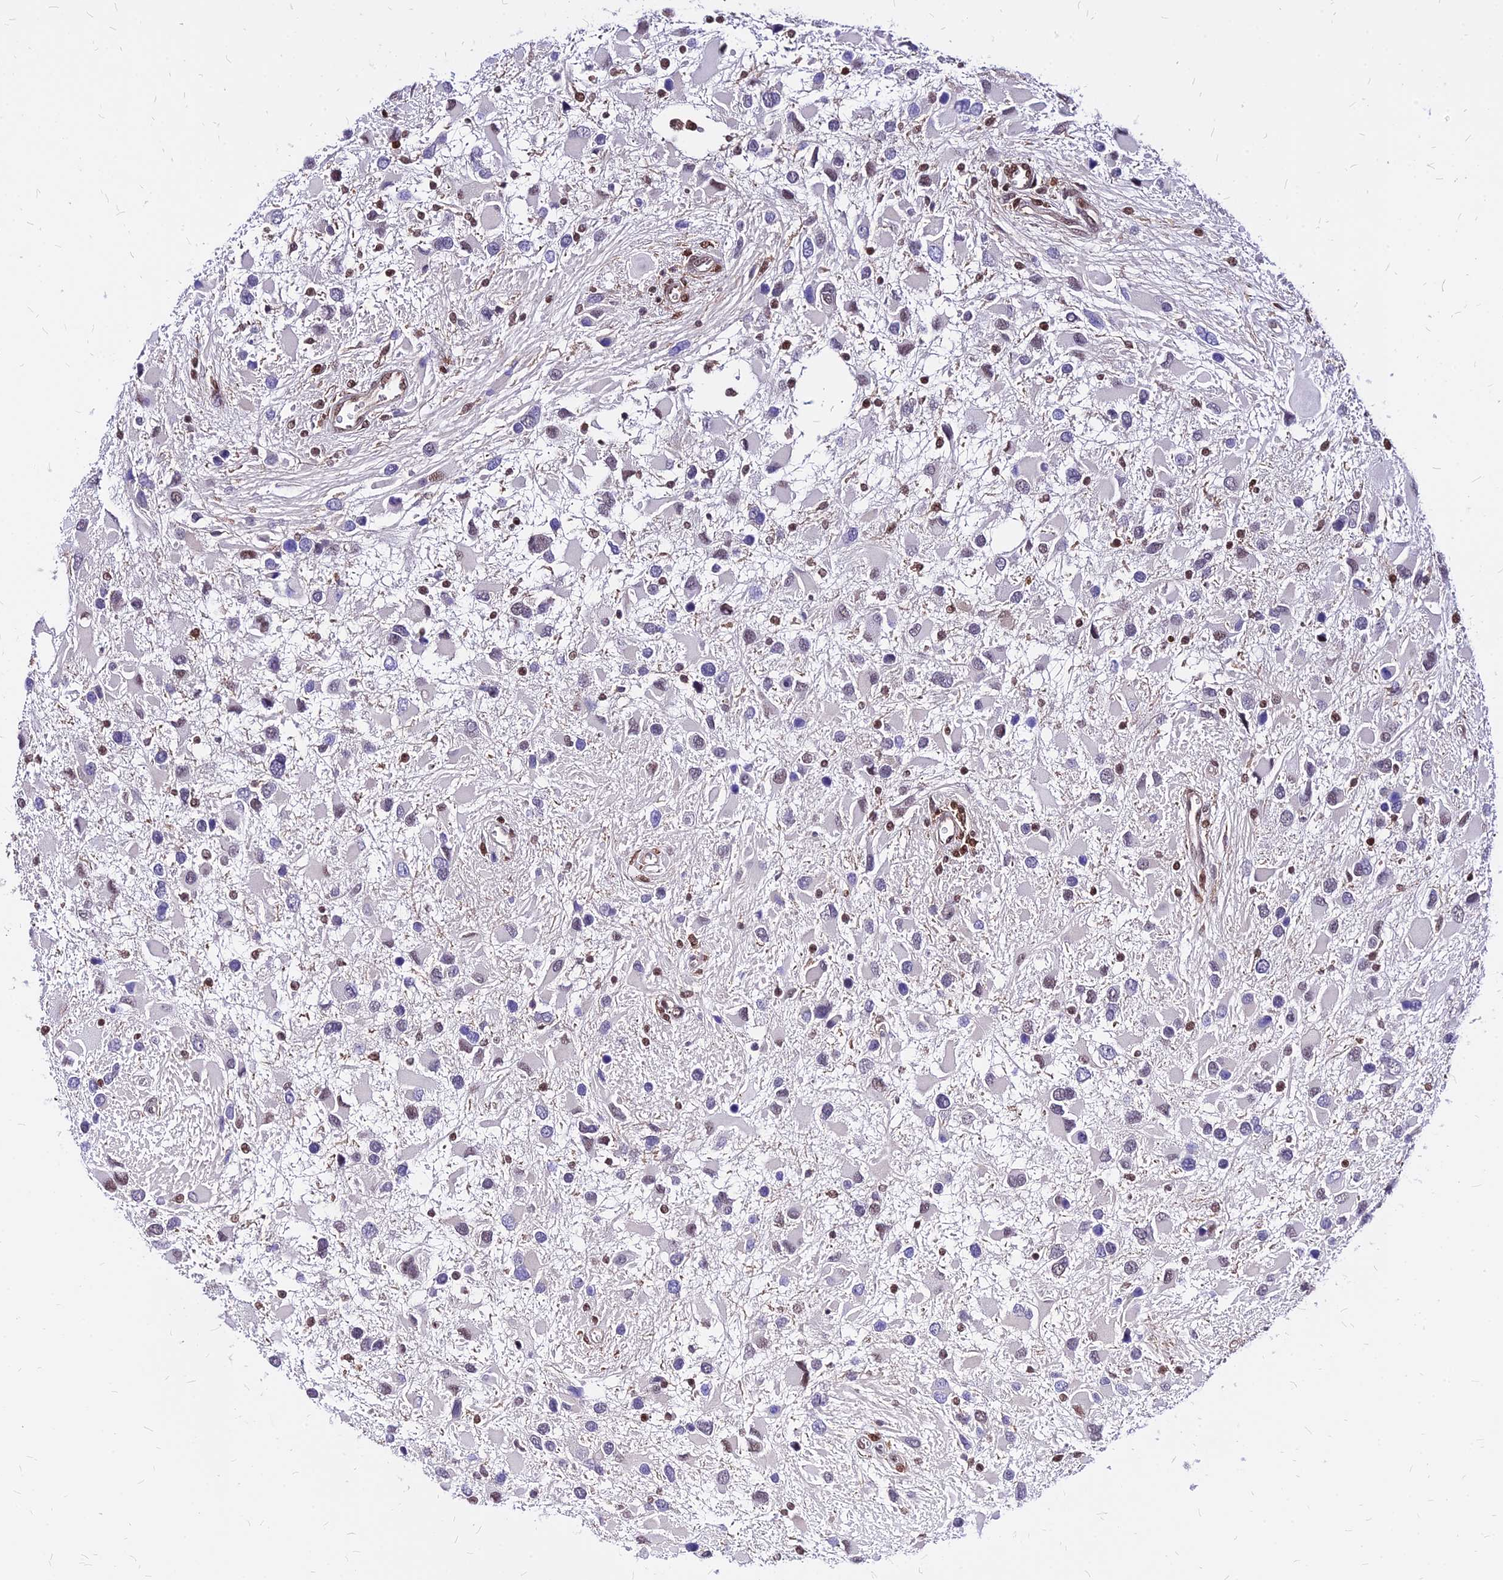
{"staining": {"intensity": "negative", "quantity": "none", "location": "none"}, "tissue": "glioma", "cell_type": "Tumor cells", "image_type": "cancer", "snomed": [{"axis": "morphology", "description": "Glioma, malignant, High grade"}, {"axis": "topography", "description": "Brain"}], "caption": "IHC histopathology image of neoplastic tissue: malignant glioma (high-grade) stained with DAB shows no significant protein staining in tumor cells.", "gene": "PAXX", "patient": {"sex": "male", "age": 53}}